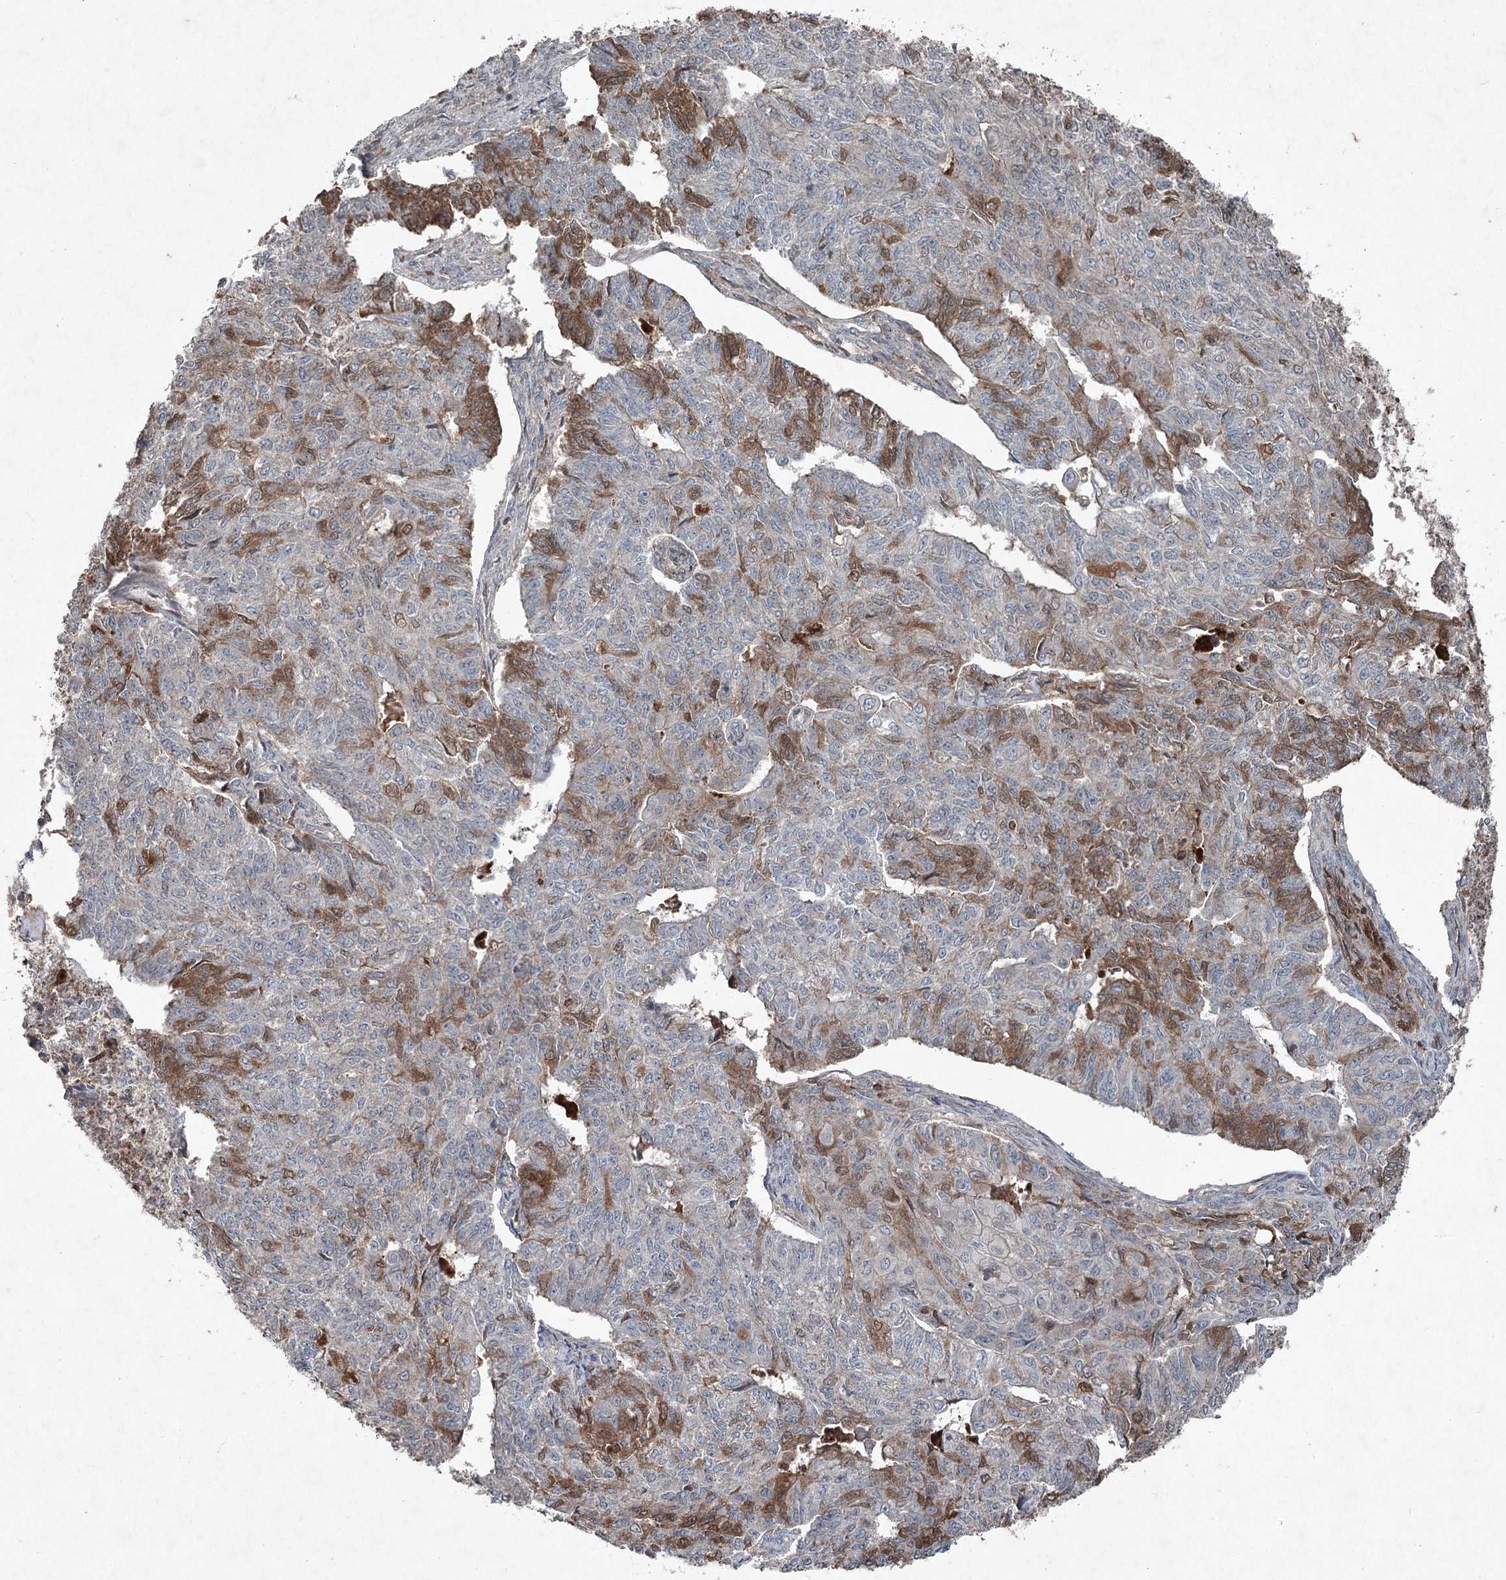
{"staining": {"intensity": "moderate", "quantity": "<25%", "location": "cytoplasmic/membranous"}, "tissue": "endometrial cancer", "cell_type": "Tumor cells", "image_type": "cancer", "snomed": [{"axis": "morphology", "description": "Adenocarcinoma, NOS"}, {"axis": "topography", "description": "Endometrium"}], "caption": "The immunohistochemical stain labels moderate cytoplasmic/membranous expression in tumor cells of endometrial adenocarcinoma tissue.", "gene": "PGLYRP2", "patient": {"sex": "female", "age": 32}}